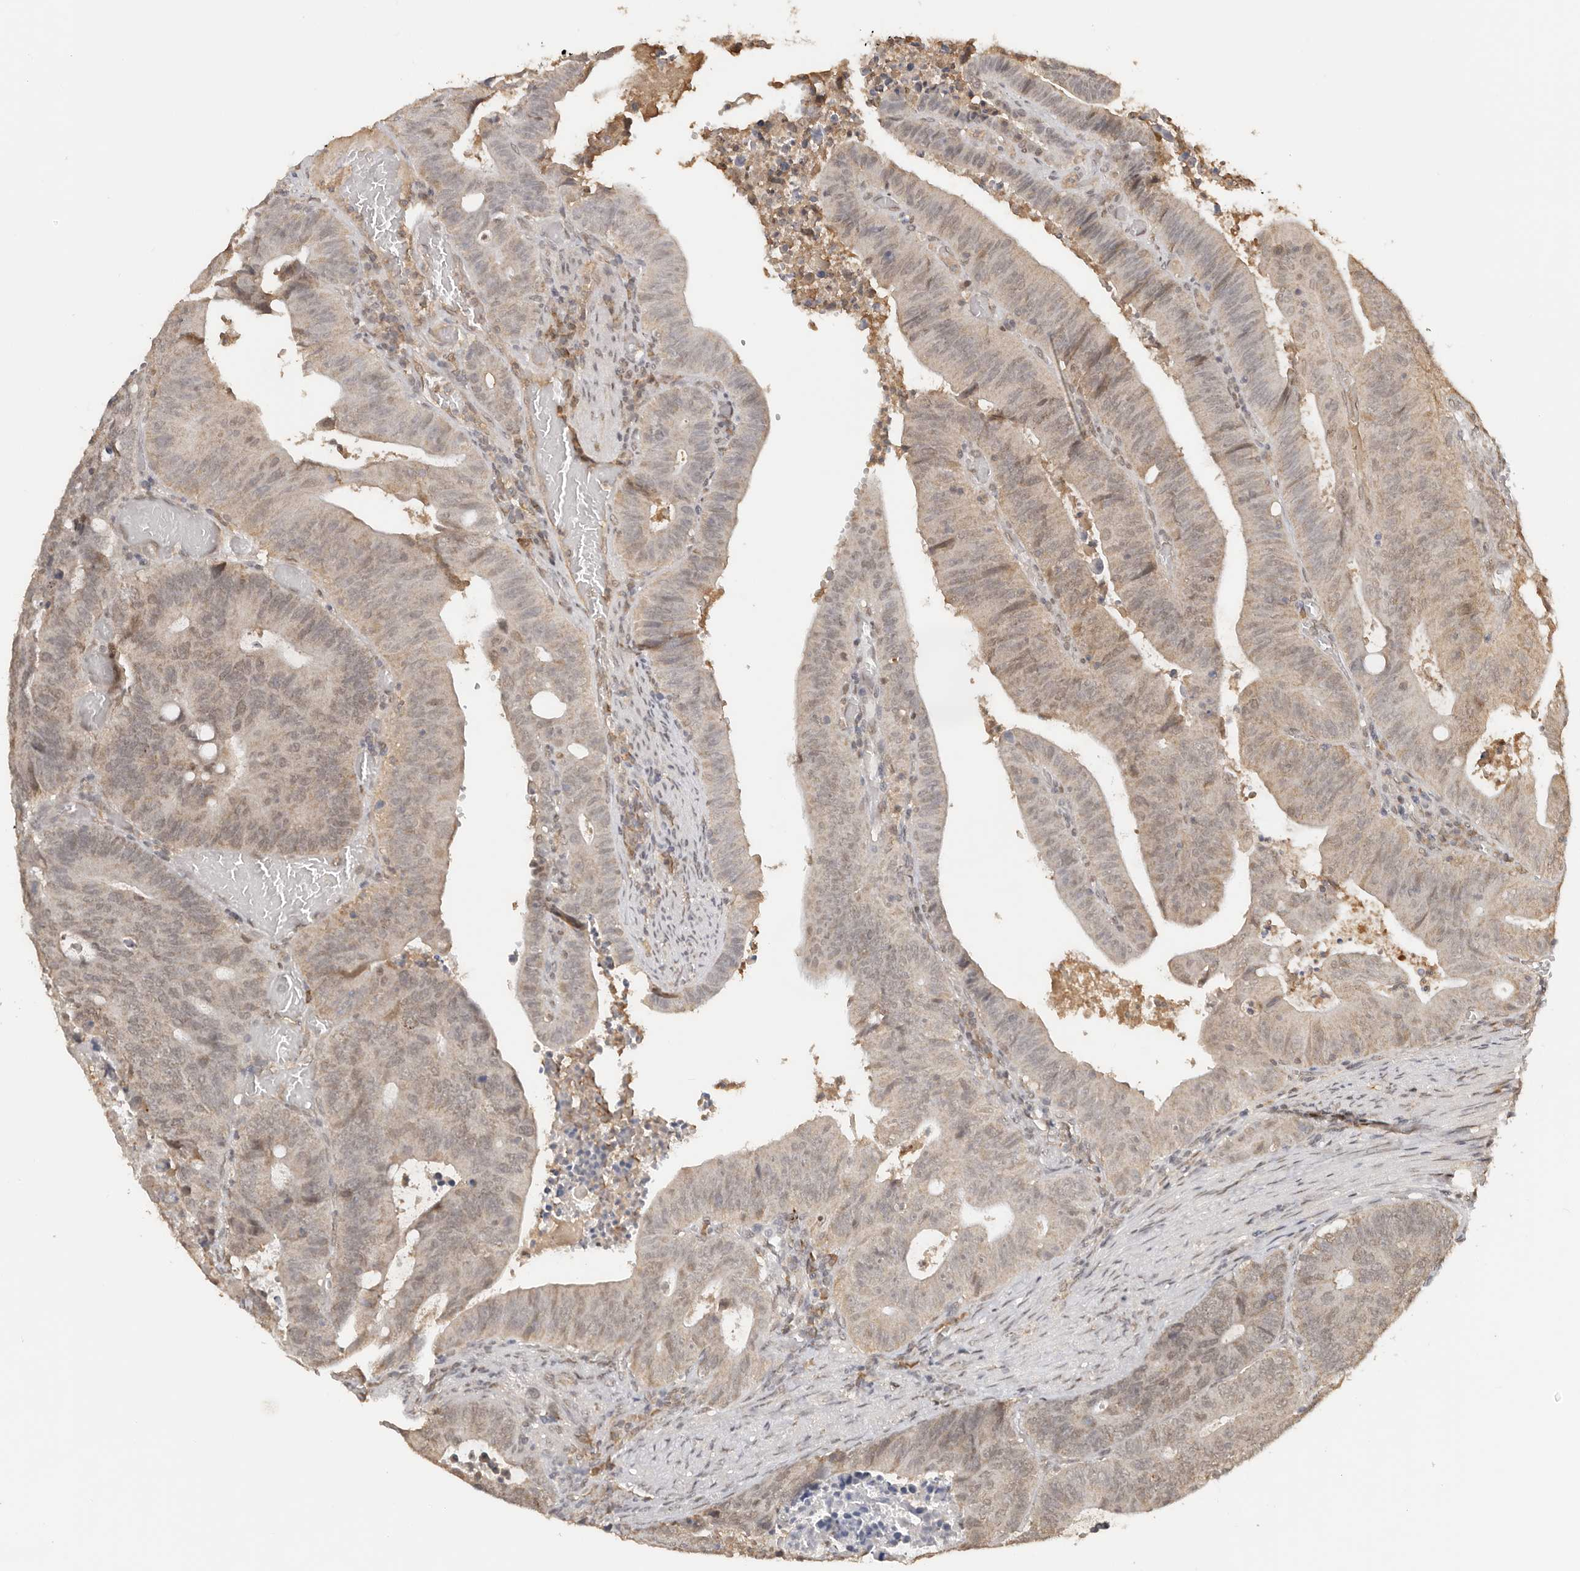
{"staining": {"intensity": "weak", "quantity": "<25%", "location": "cytoplasmic/membranous,nuclear"}, "tissue": "colorectal cancer", "cell_type": "Tumor cells", "image_type": "cancer", "snomed": [{"axis": "morphology", "description": "Adenocarcinoma, NOS"}, {"axis": "topography", "description": "Colon"}], "caption": "Immunohistochemistry (IHC) micrograph of neoplastic tissue: adenocarcinoma (colorectal) stained with DAB (3,3'-diaminobenzidine) exhibits no significant protein positivity in tumor cells. The staining is performed using DAB (3,3'-diaminobenzidine) brown chromogen with nuclei counter-stained in using hematoxylin.", "gene": "SEC14L1", "patient": {"sex": "male", "age": 87}}